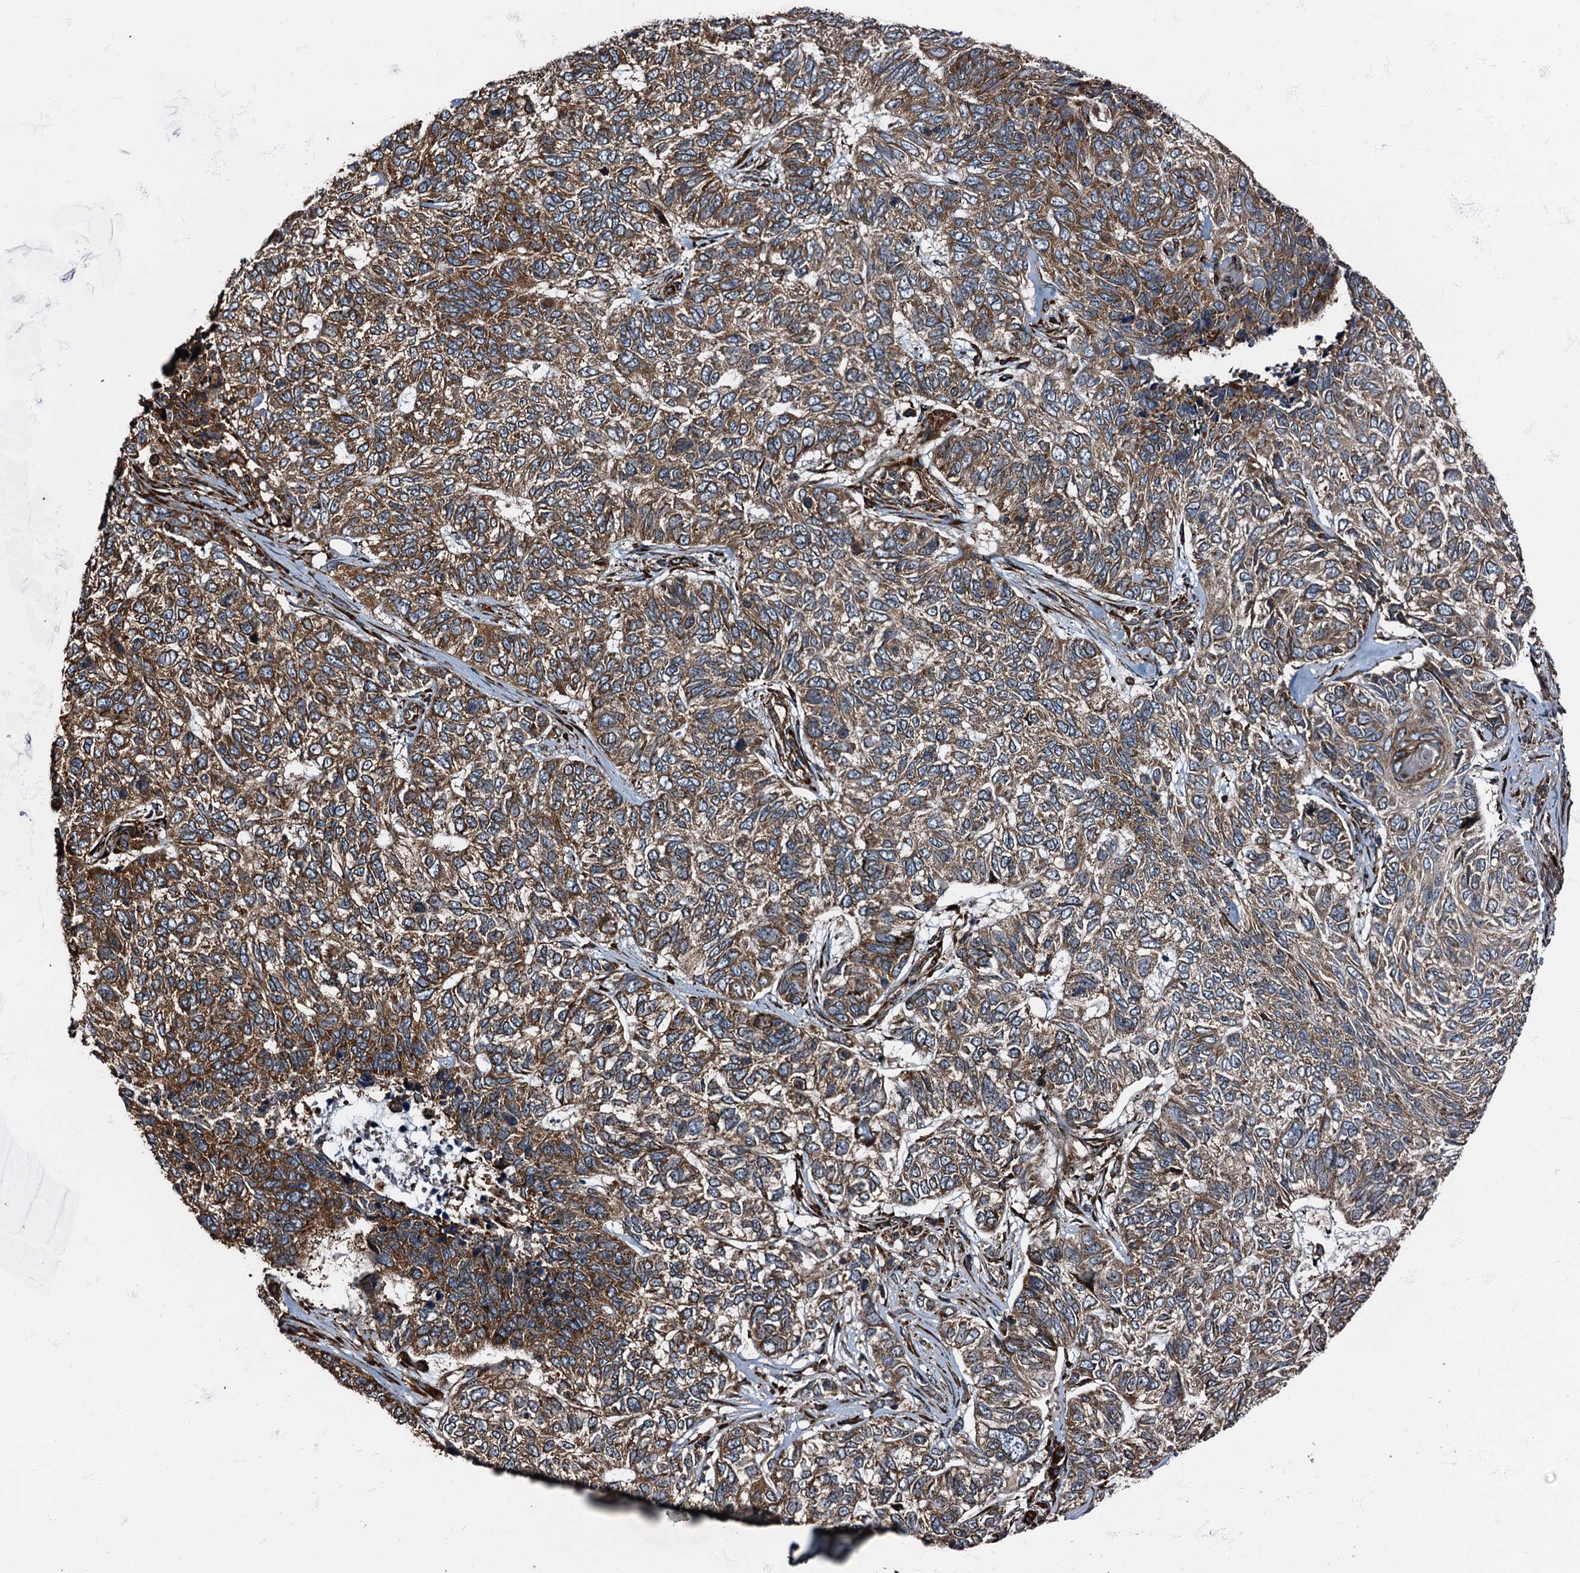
{"staining": {"intensity": "moderate", "quantity": "25%-75%", "location": "cytoplasmic/membranous"}, "tissue": "skin cancer", "cell_type": "Tumor cells", "image_type": "cancer", "snomed": [{"axis": "morphology", "description": "Basal cell carcinoma"}, {"axis": "topography", "description": "Skin"}], "caption": "Immunohistochemistry staining of skin basal cell carcinoma, which exhibits medium levels of moderate cytoplasmic/membranous staining in approximately 25%-75% of tumor cells indicating moderate cytoplasmic/membranous protein staining. The staining was performed using DAB (brown) for protein detection and nuclei were counterstained in hematoxylin (blue).", "gene": "ATP2C1", "patient": {"sex": "female", "age": 65}}